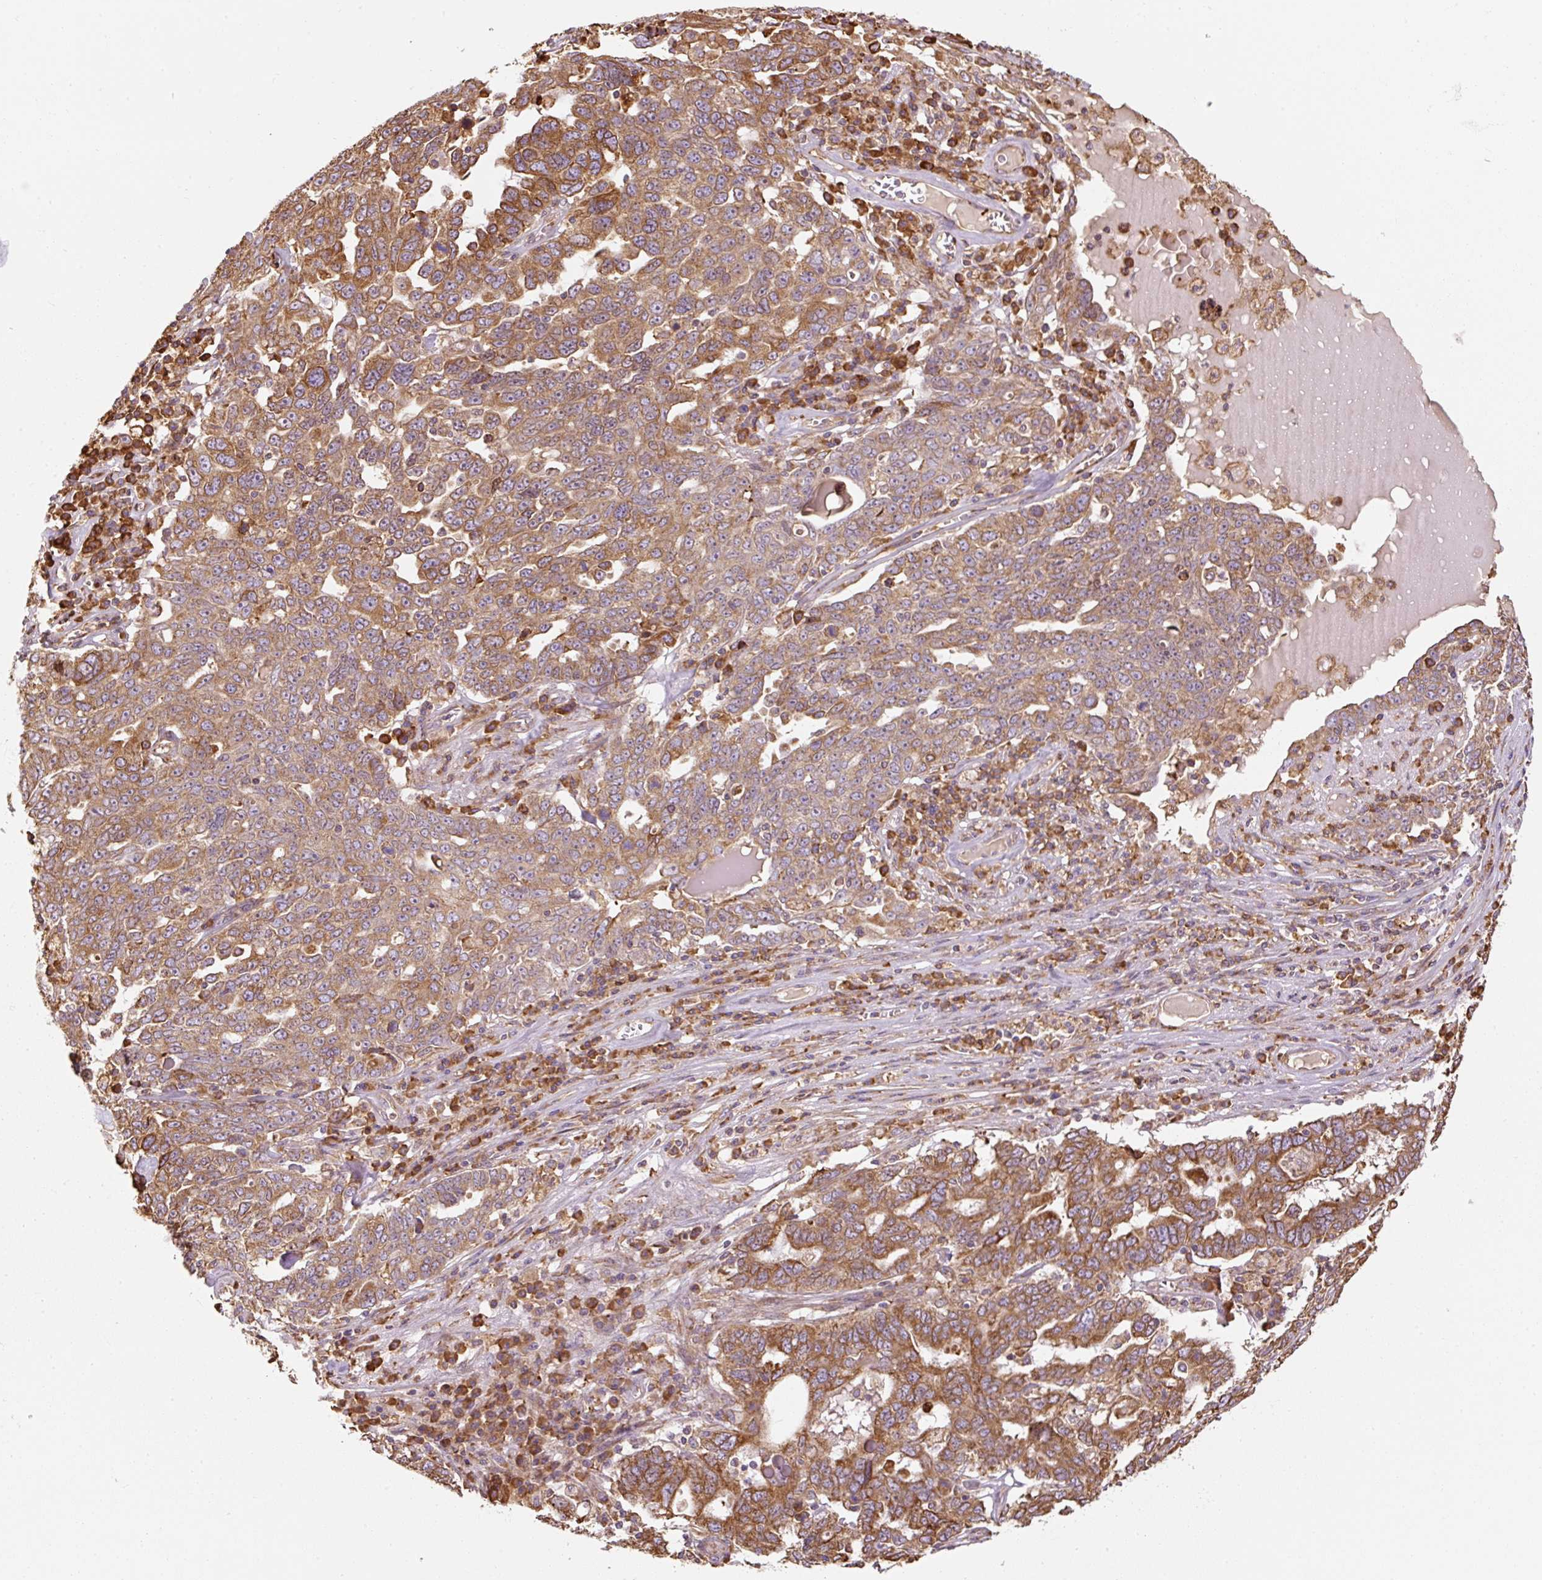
{"staining": {"intensity": "moderate", "quantity": ">75%", "location": "cytoplasmic/membranous"}, "tissue": "ovarian cancer", "cell_type": "Tumor cells", "image_type": "cancer", "snomed": [{"axis": "morphology", "description": "Carcinoma, endometroid"}, {"axis": "topography", "description": "Ovary"}], "caption": "Protein expression analysis of ovarian cancer displays moderate cytoplasmic/membranous positivity in about >75% of tumor cells.", "gene": "PRKCSH", "patient": {"sex": "female", "age": 62}}